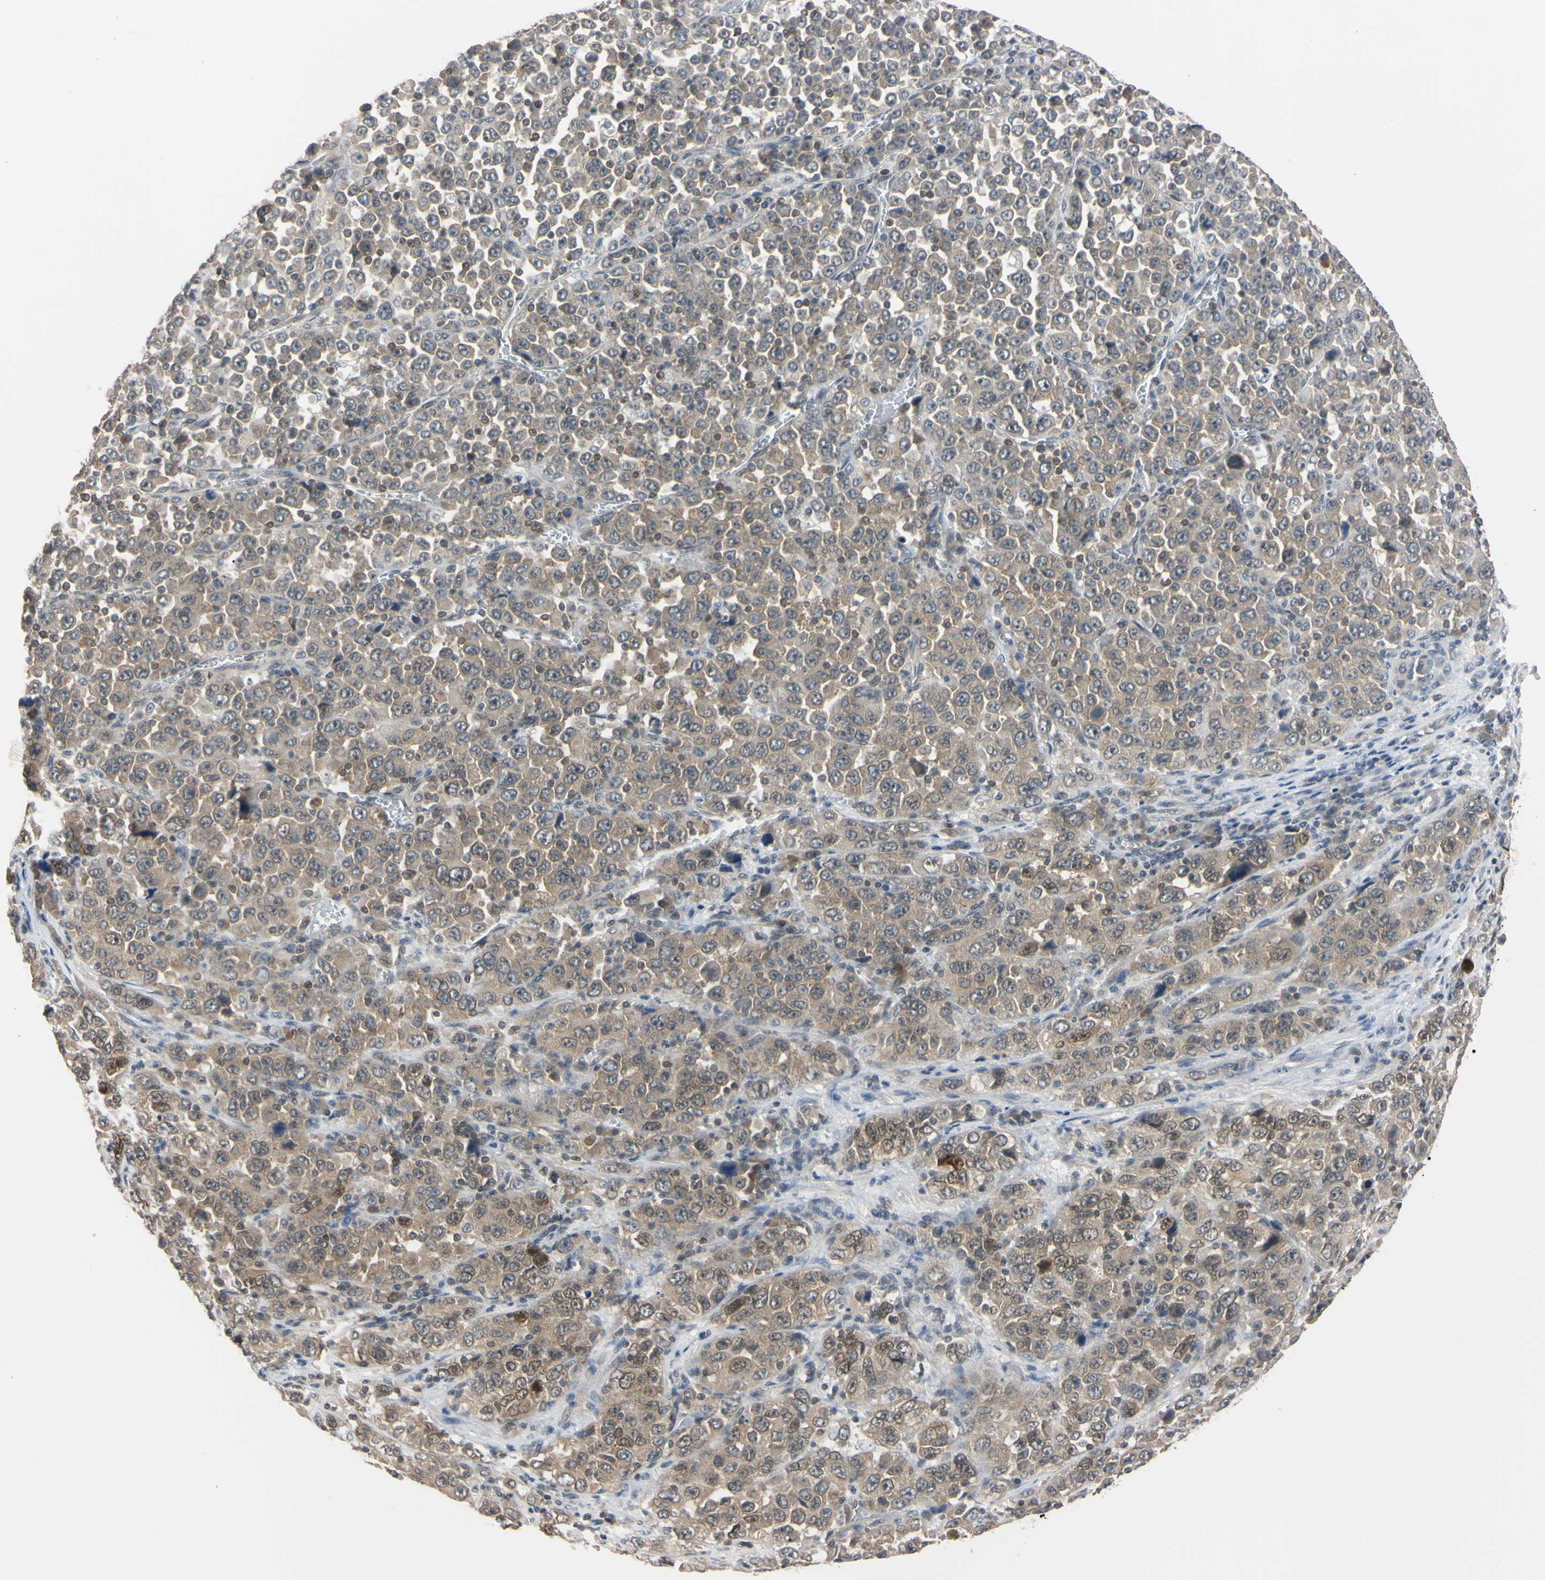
{"staining": {"intensity": "weak", "quantity": ">75%", "location": "cytoplasmic/membranous"}, "tissue": "stomach cancer", "cell_type": "Tumor cells", "image_type": "cancer", "snomed": [{"axis": "morphology", "description": "Normal tissue, NOS"}, {"axis": "morphology", "description": "Adenocarcinoma, NOS"}, {"axis": "topography", "description": "Stomach, upper"}, {"axis": "topography", "description": "Stomach"}], "caption": "The micrograph shows immunohistochemical staining of stomach cancer. There is weak cytoplasmic/membranous staining is present in about >75% of tumor cells.", "gene": "UBE2I", "patient": {"sex": "male", "age": 59}}